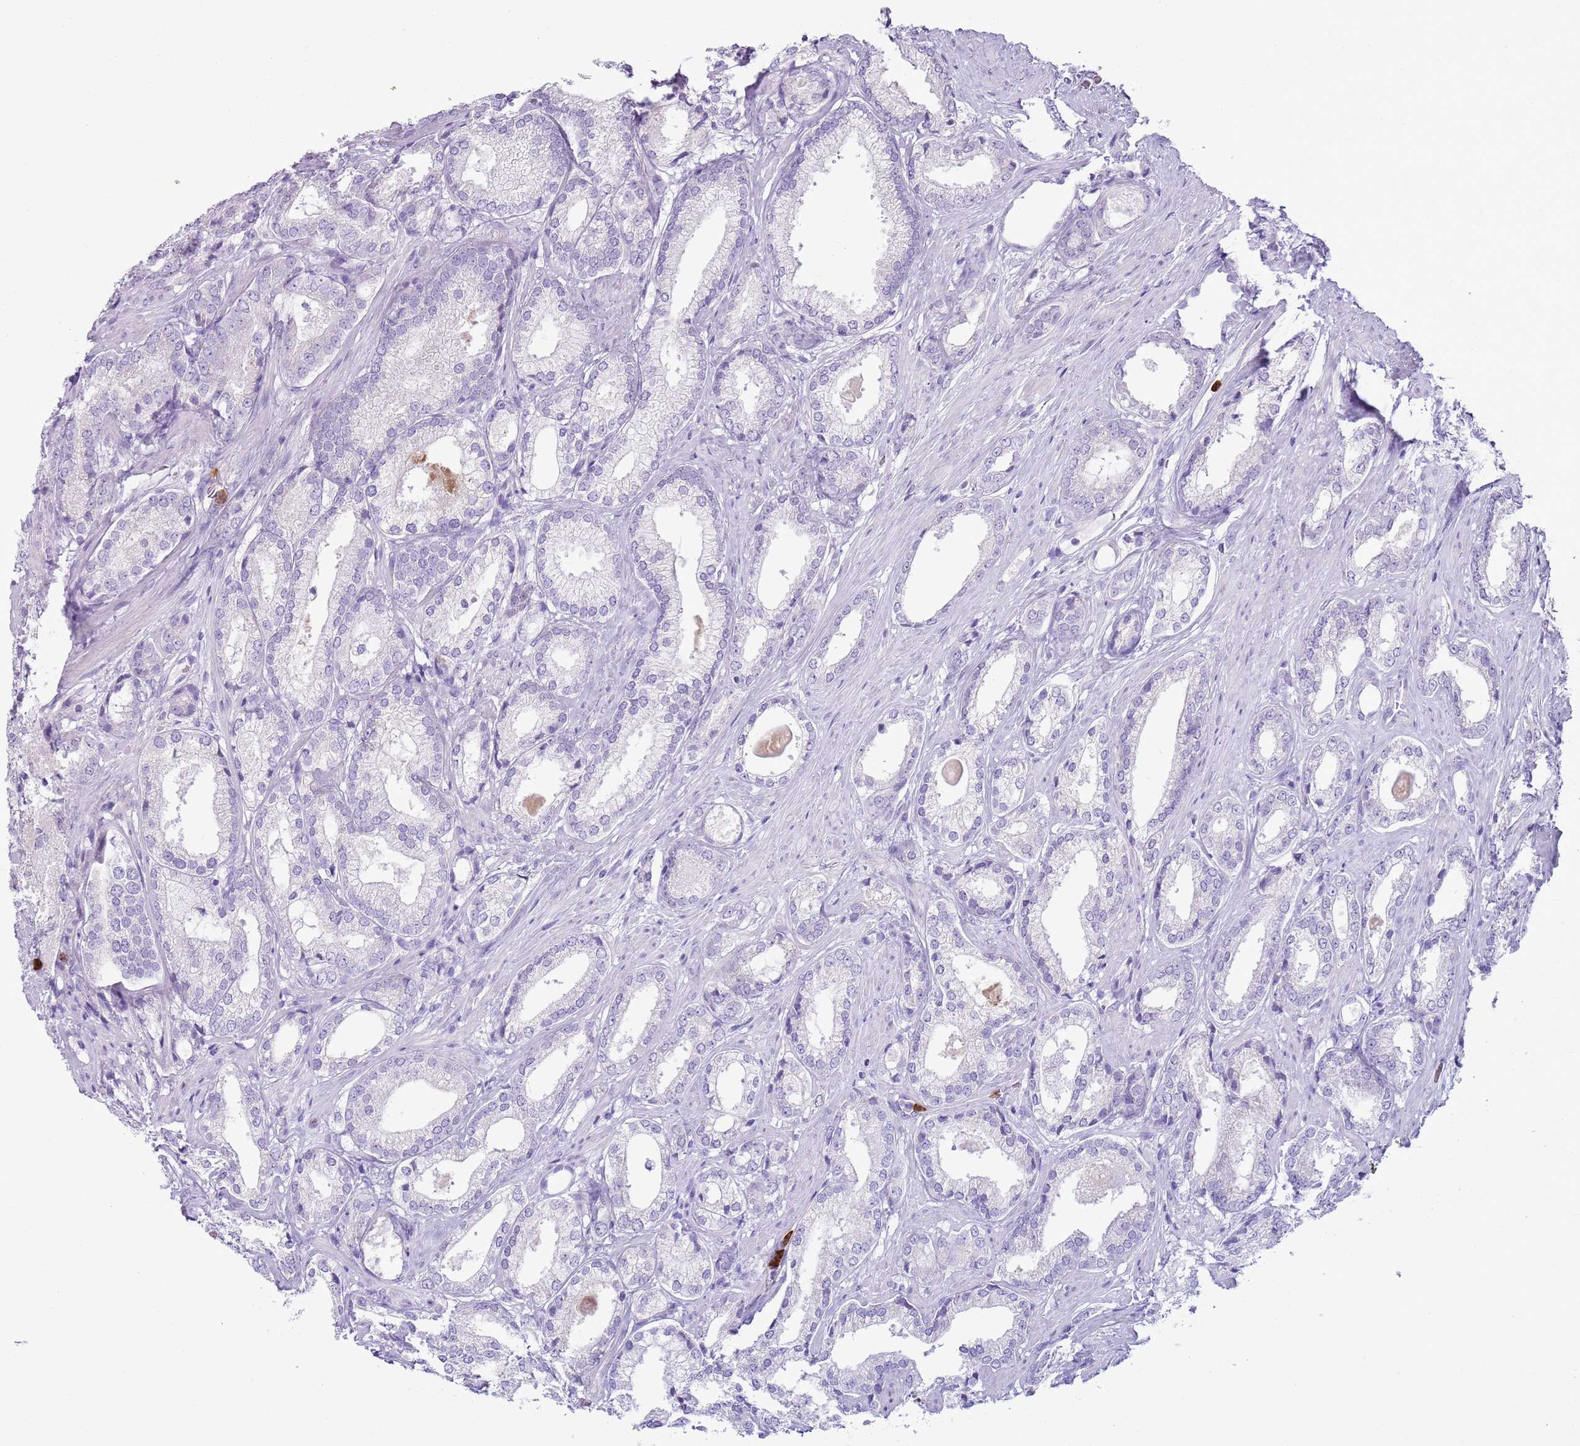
{"staining": {"intensity": "negative", "quantity": "none", "location": "none"}, "tissue": "prostate cancer", "cell_type": "Tumor cells", "image_type": "cancer", "snomed": [{"axis": "morphology", "description": "Adenocarcinoma, Low grade"}, {"axis": "topography", "description": "Prostate"}], "caption": "Immunohistochemistry (IHC) histopathology image of neoplastic tissue: human prostate cancer (adenocarcinoma (low-grade)) stained with DAB (3,3'-diaminobenzidine) reveals no significant protein positivity in tumor cells. The staining is performed using DAB (3,3'-diaminobenzidine) brown chromogen with nuclei counter-stained in using hematoxylin.", "gene": "CD177", "patient": {"sex": "male", "age": 68}}